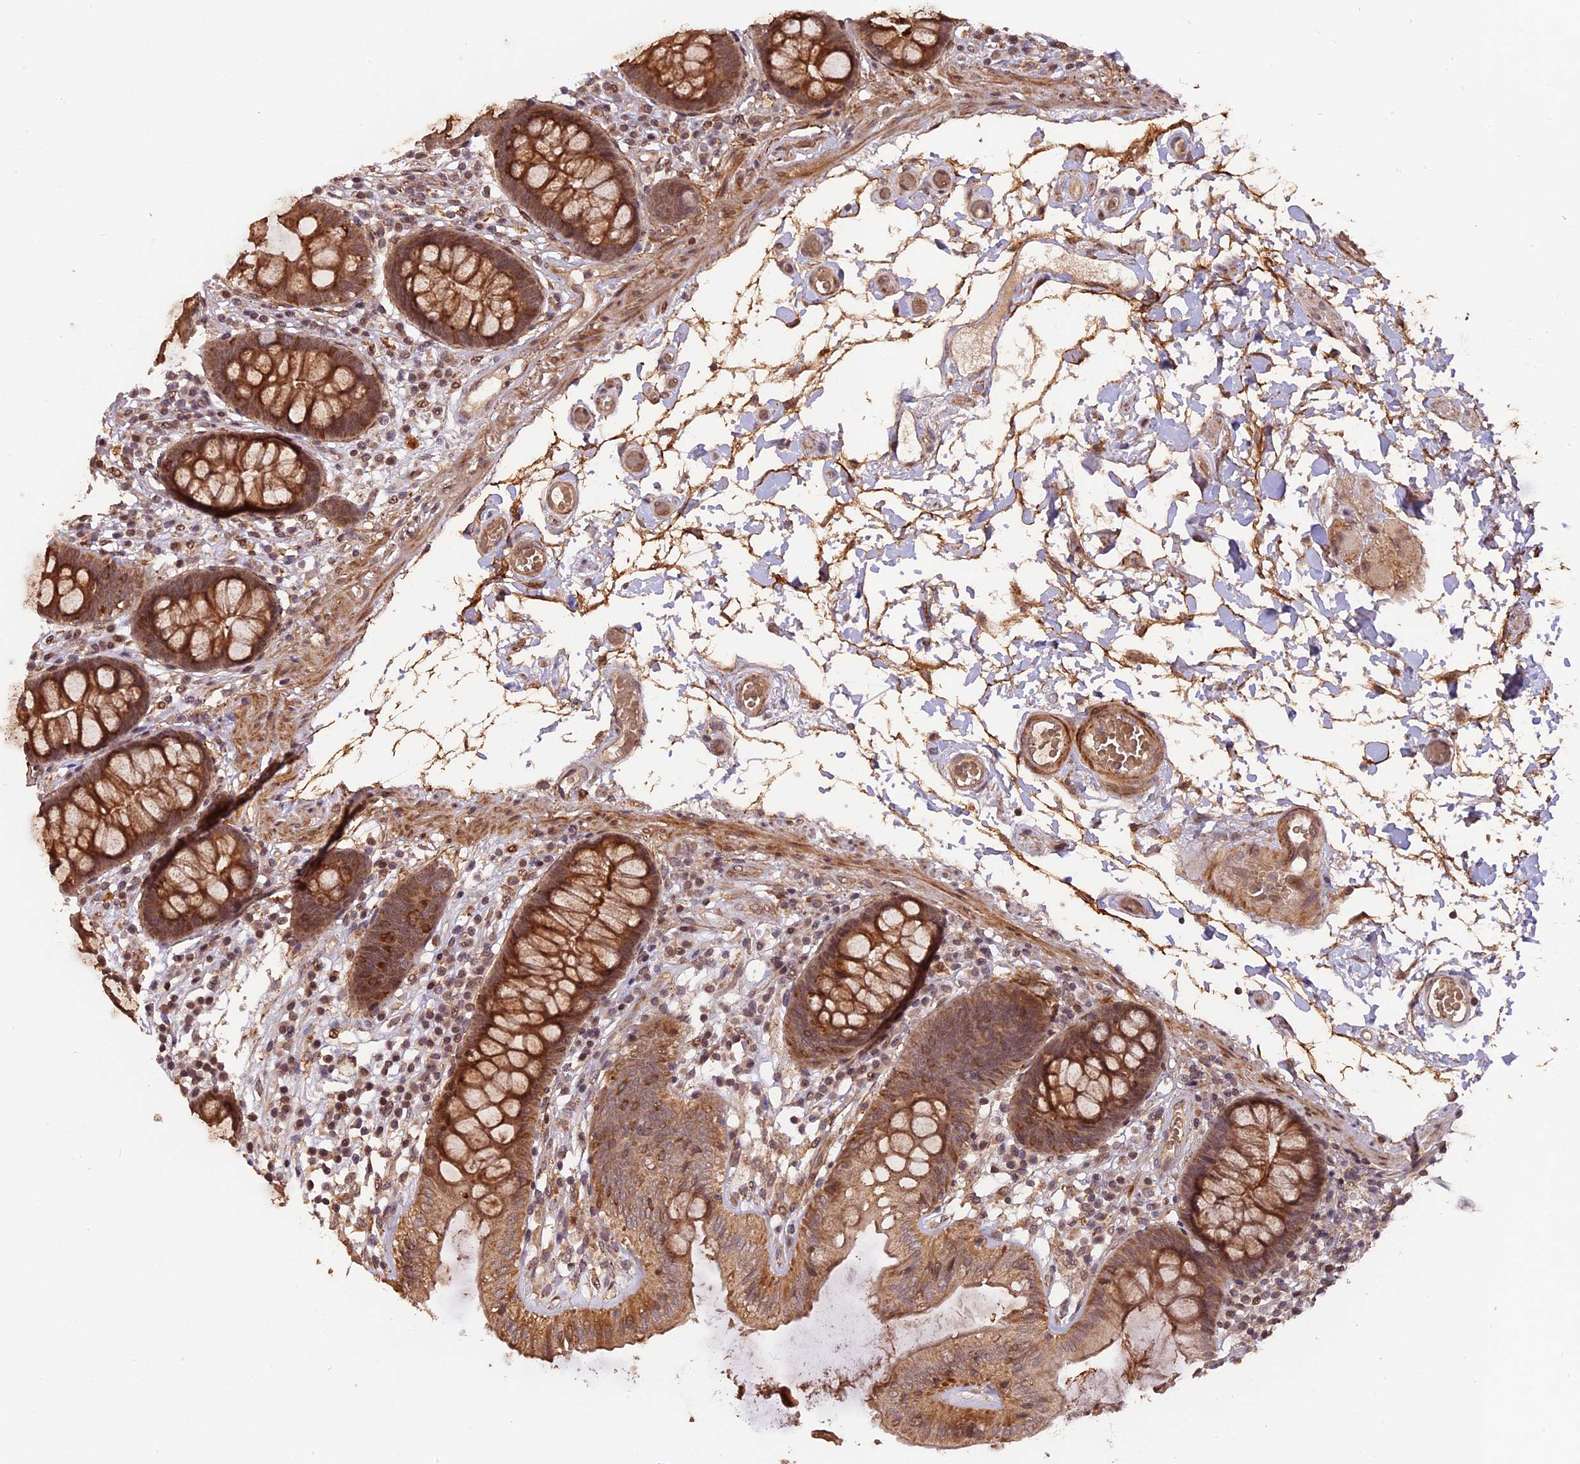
{"staining": {"intensity": "moderate", "quantity": ">75%", "location": "cytoplasmic/membranous"}, "tissue": "colon", "cell_type": "Endothelial cells", "image_type": "normal", "snomed": [{"axis": "morphology", "description": "Normal tissue, NOS"}, {"axis": "topography", "description": "Colon"}], "caption": "Immunohistochemical staining of normal colon displays medium levels of moderate cytoplasmic/membranous positivity in approximately >75% of endothelial cells.", "gene": "ZNF480", "patient": {"sex": "male", "age": 84}}